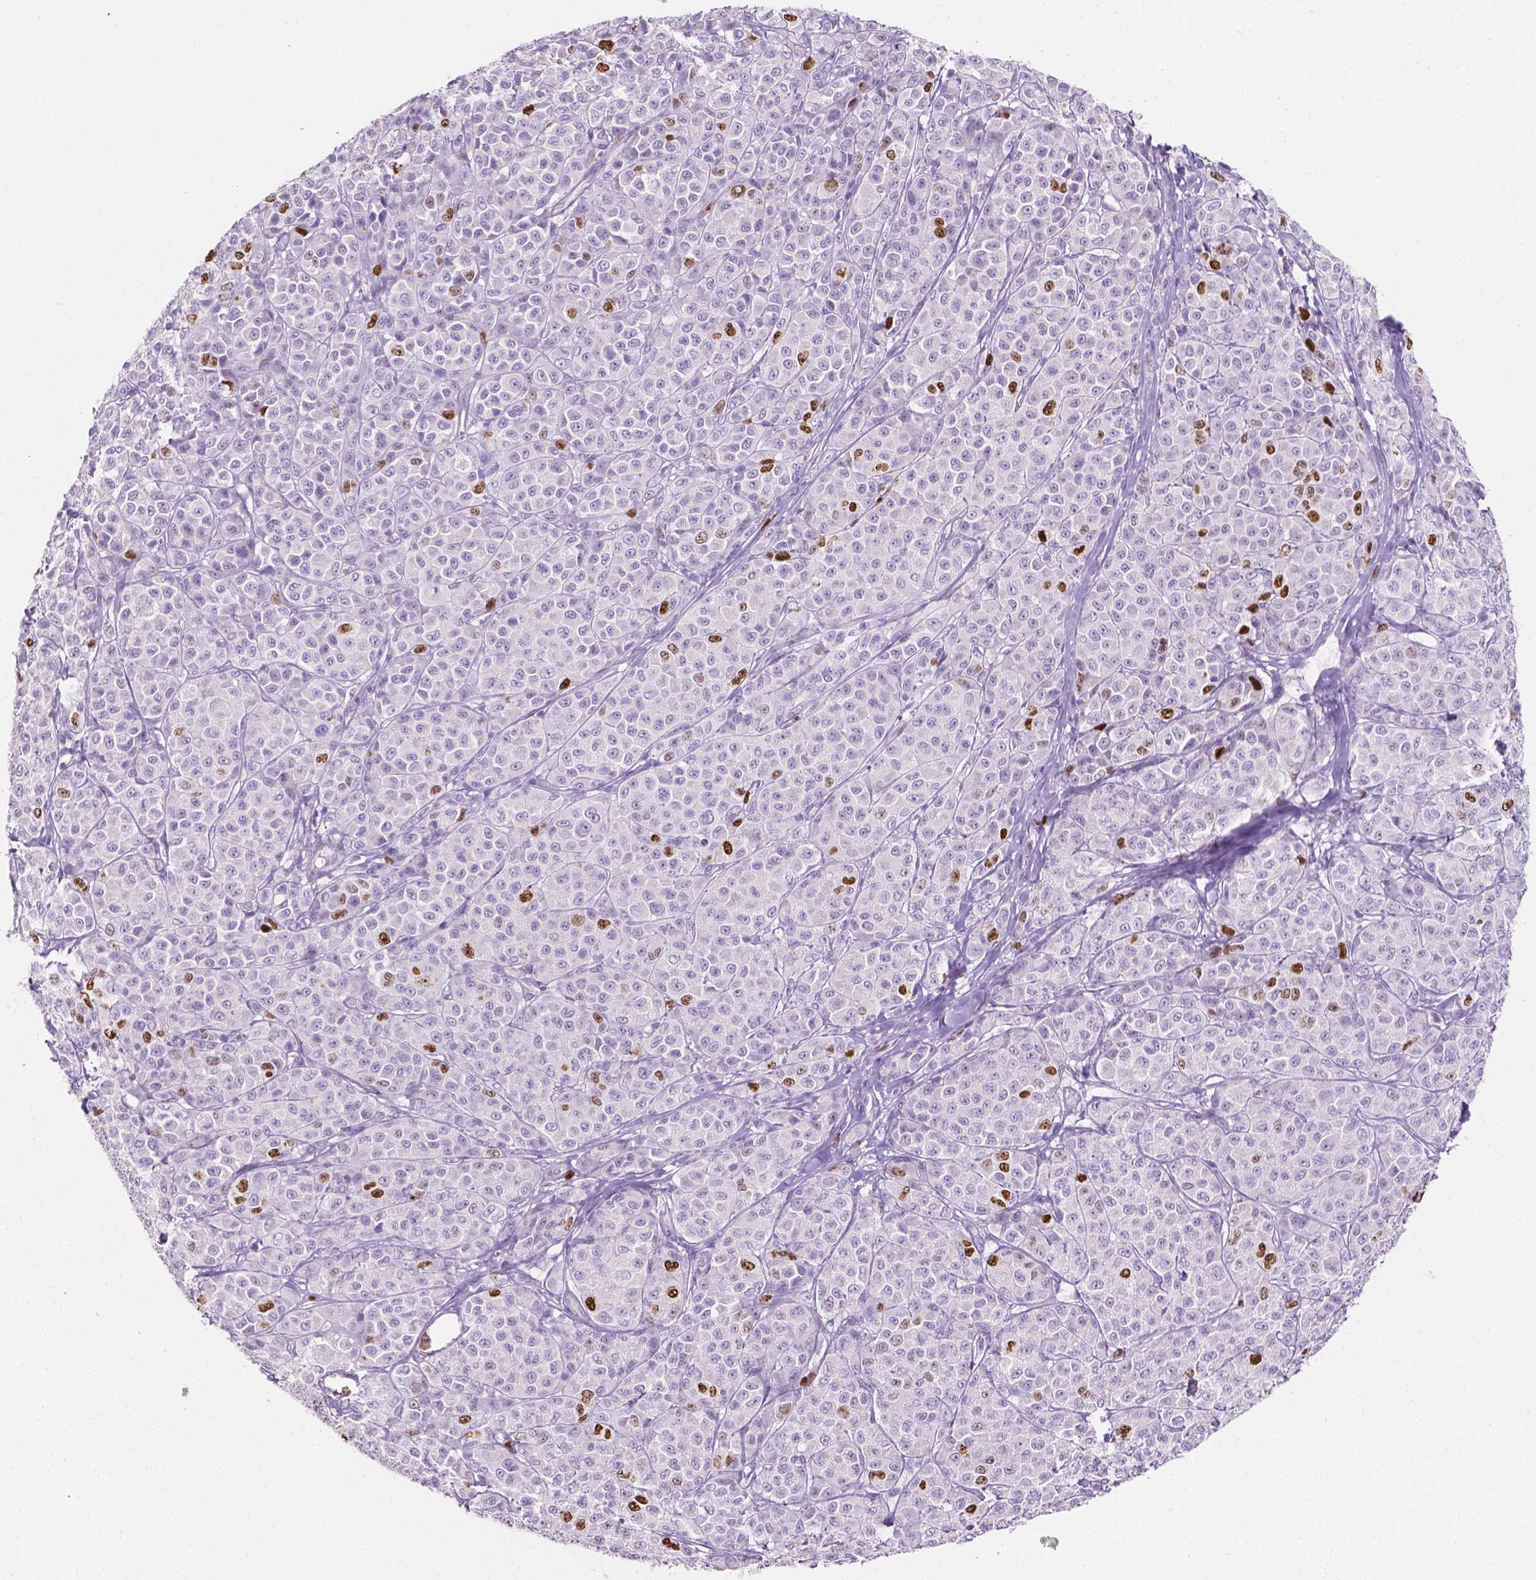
{"staining": {"intensity": "strong", "quantity": "<25%", "location": "nuclear"}, "tissue": "melanoma", "cell_type": "Tumor cells", "image_type": "cancer", "snomed": [{"axis": "morphology", "description": "Malignant melanoma, NOS"}, {"axis": "topography", "description": "Skin"}], "caption": "IHC photomicrograph of neoplastic tissue: malignant melanoma stained using immunohistochemistry demonstrates medium levels of strong protein expression localized specifically in the nuclear of tumor cells, appearing as a nuclear brown color.", "gene": "SIAH2", "patient": {"sex": "male", "age": 89}}